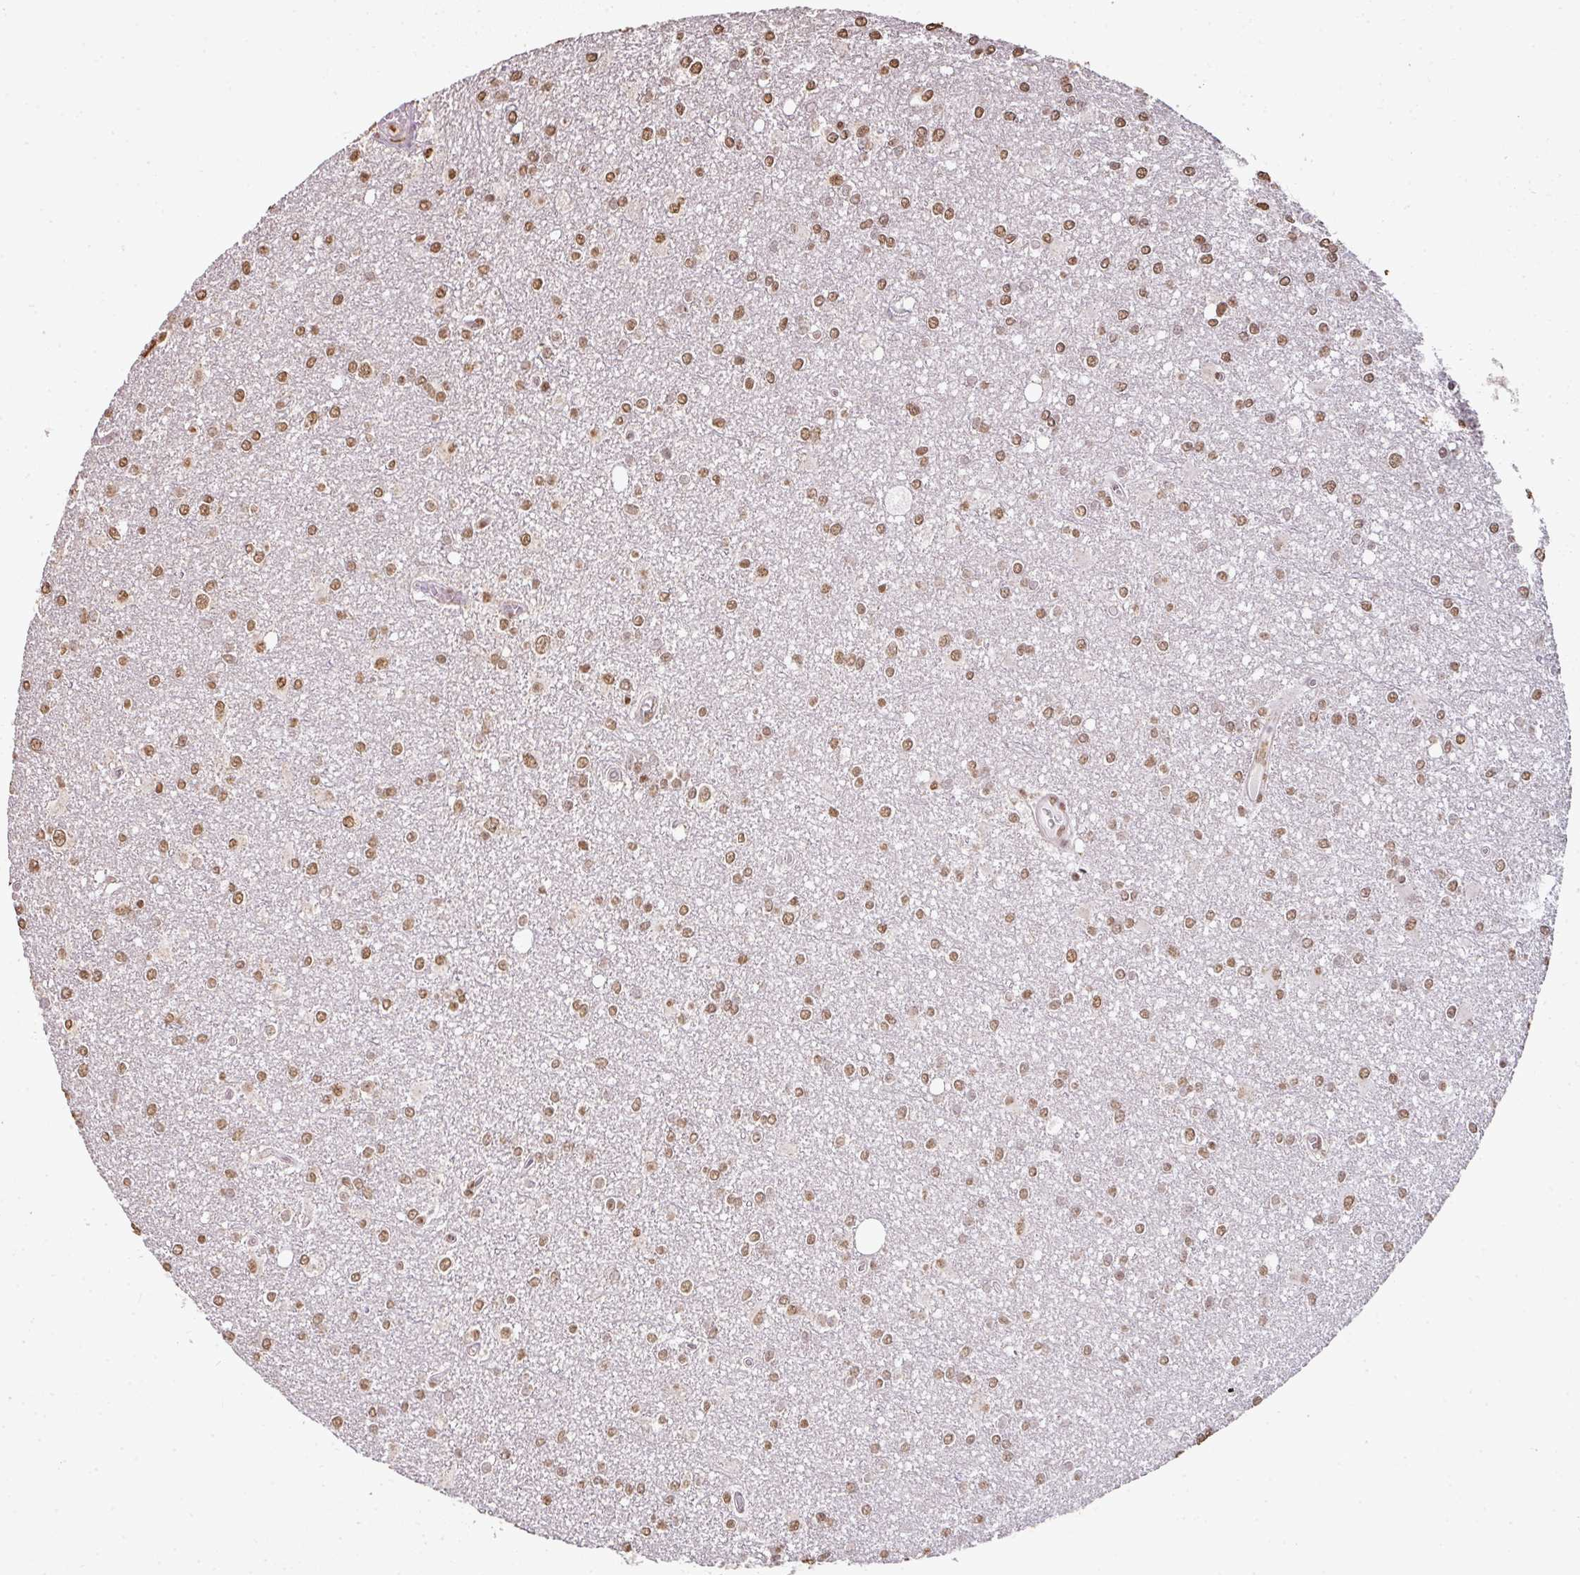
{"staining": {"intensity": "moderate", "quantity": ">75%", "location": "nuclear"}, "tissue": "glioma", "cell_type": "Tumor cells", "image_type": "cancer", "snomed": [{"axis": "morphology", "description": "Glioma, malignant, High grade"}, {"axis": "topography", "description": "Brain"}], "caption": "A medium amount of moderate nuclear staining is seen in approximately >75% of tumor cells in glioma tissue. The protein of interest is stained brown, and the nuclei are stained in blue (DAB IHC with brightfield microscopy, high magnification).", "gene": "JPH2", "patient": {"sex": "male", "age": 48}}